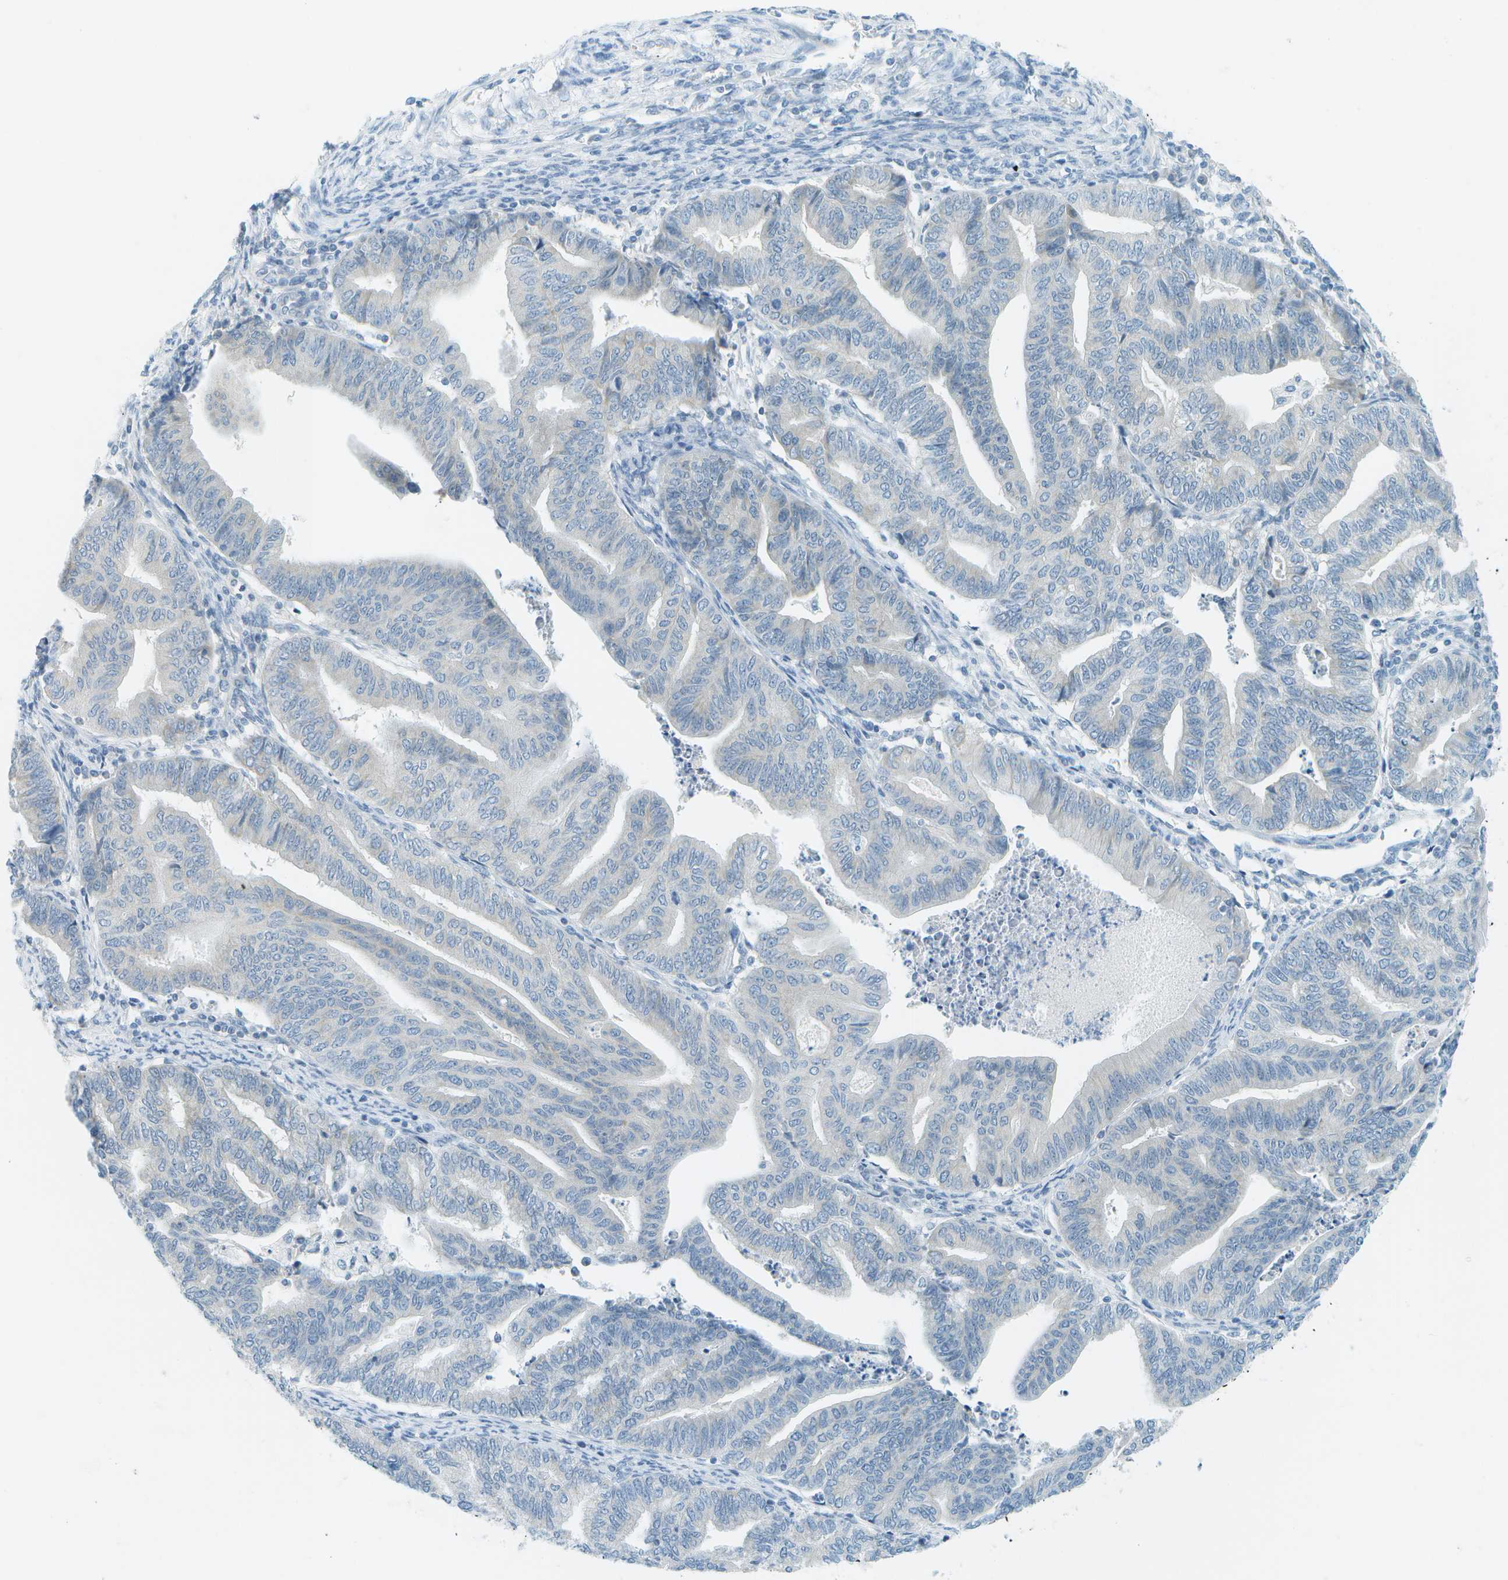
{"staining": {"intensity": "negative", "quantity": "none", "location": "none"}, "tissue": "endometrial cancer", "cell_type": "Tumor cells", "image_type": "cancer", "snomed": [{"axis": "morphology", "description": "Adenocarcinoma, NOS"}, {"axis": "topography", "description": "Endometrium"}], "caption": "This is an IHC image of human endometrial cancer. There is no expression in tumor cells.", "gene": "SMYD5", "patient": {"sex": "female", "age": 79}}